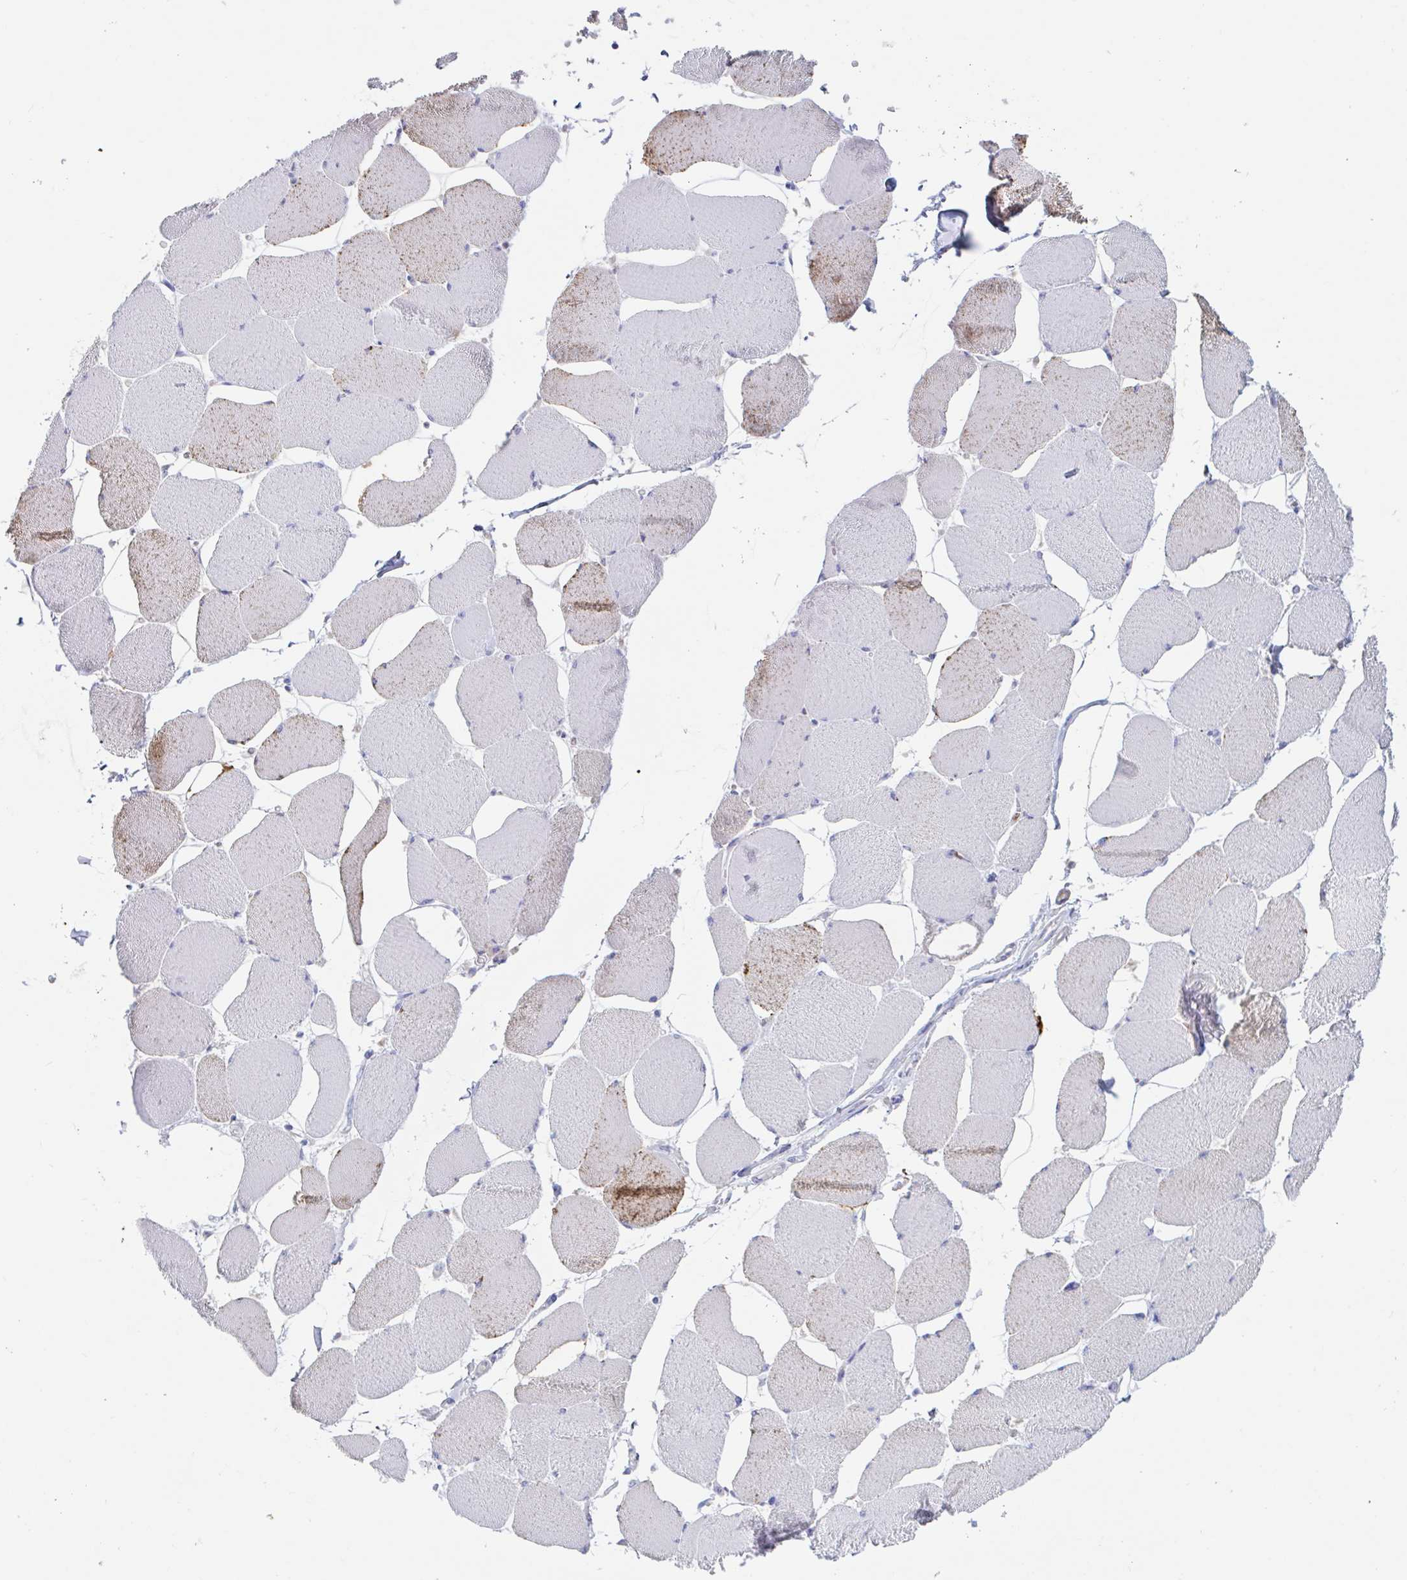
{"staining": {"intensity": "moderate", "quantity": "<25%", "location": "cytoplasmic/membranous"}, "tissue": "skeletal muscle", "cell_type": "Myocytes", "image_type": "normal", "snomed": [{"axis": "morphology", "description": "Normal tissue, NOS"}, {"axis": "topography", "description": "Skeletal muscle"}], "caption": "Skeletal muscle stained with IHC demonstrates moderate cytoplasmic/membranous positivity in approximately <25% of myocytes. (DAB IHC with brightfield microscopy, high magnification).", "gene": "ZNHIT2", "patient": {"sex": "female", "age": 75}}